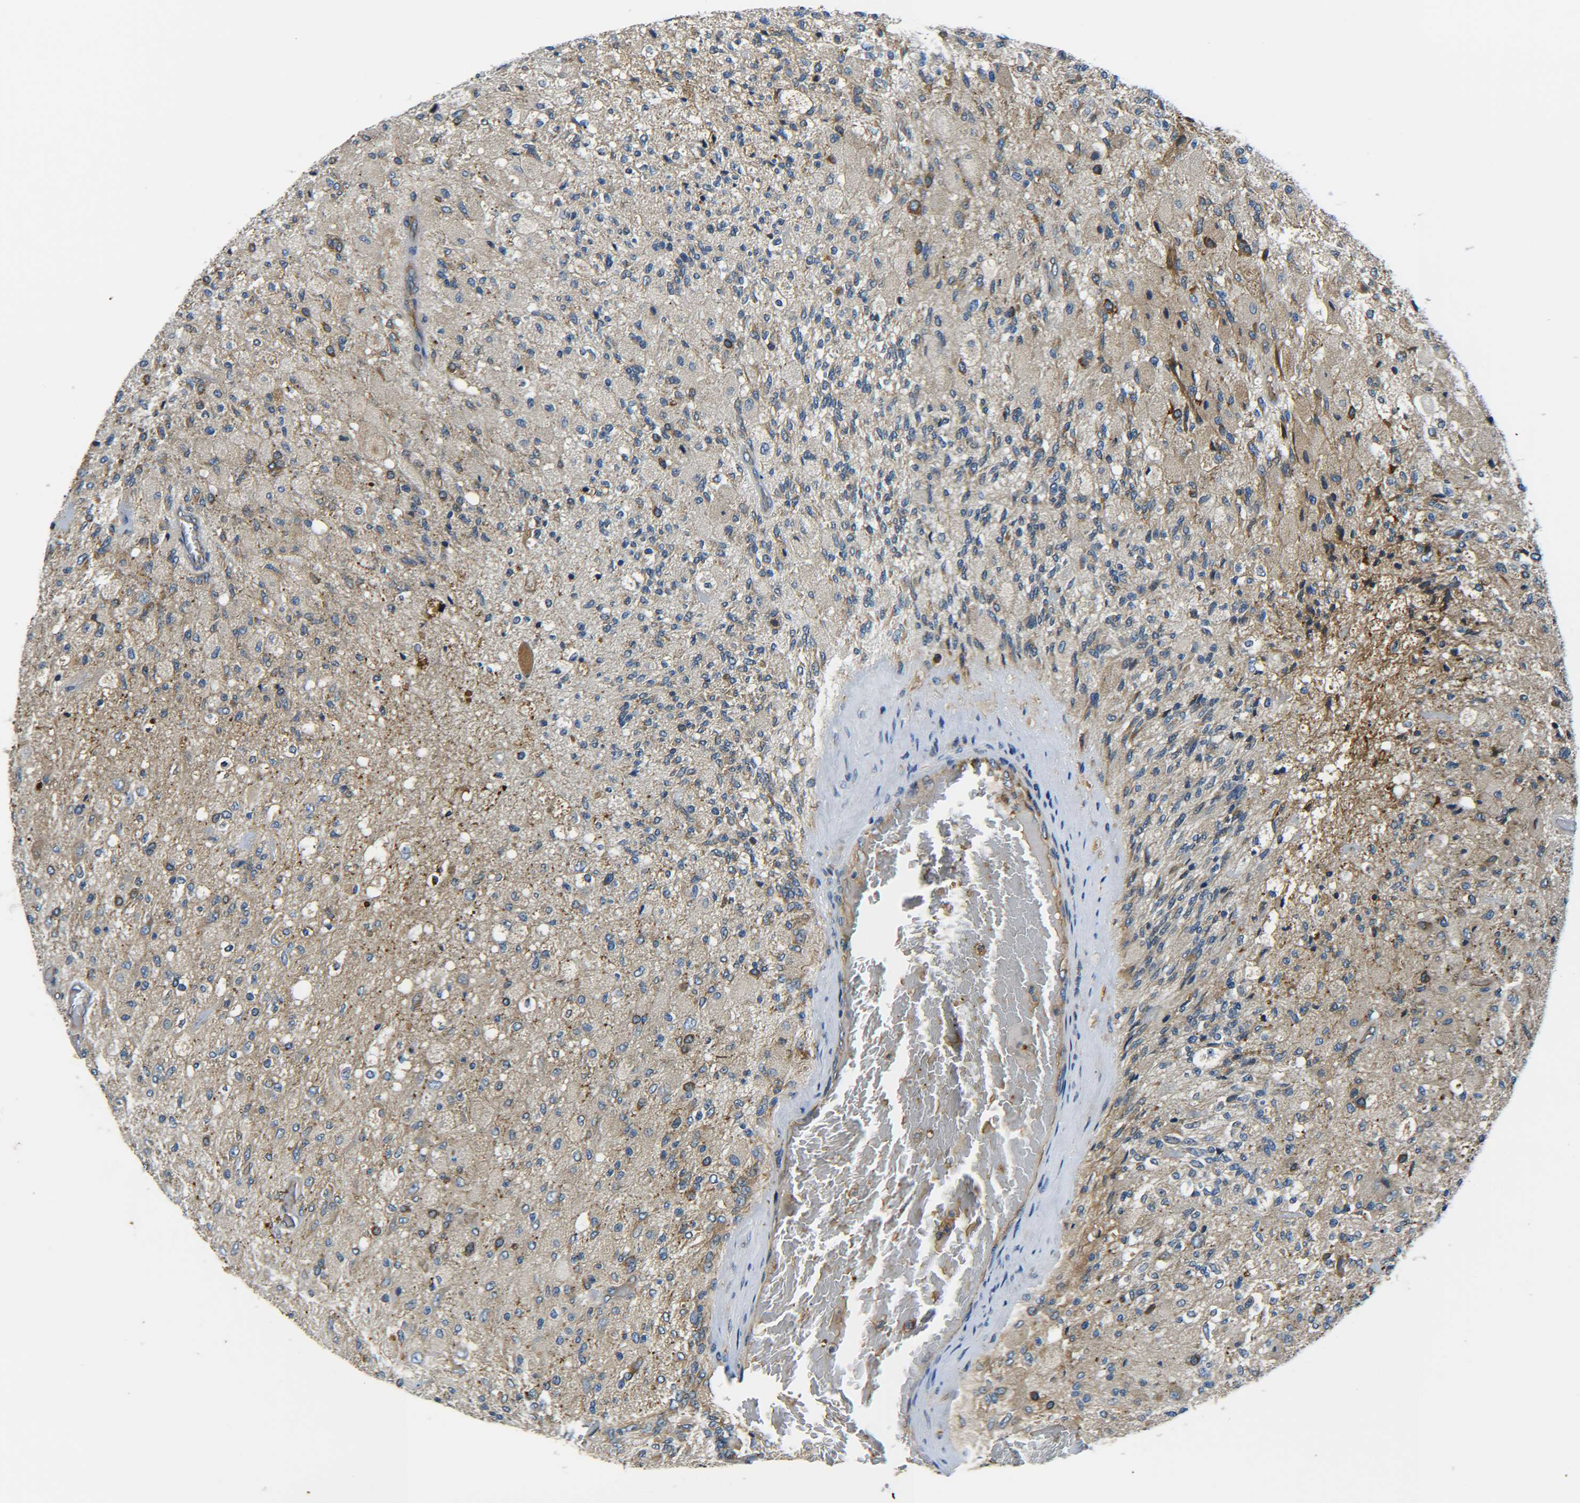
{"staining": {"intensity": "moderate", "quantity": "<25%", "location": "cytoplasmic/membranous"}, "tissue": "glioma", "cell_type": "Tumor cells", "image_type": "cancer", "snomed": [{"axis": "morphology", "description": "Normal tissue, NOS"}, {"axis": "morphology", "description": "Glioma, malignant, High grade"}, {"axis": "topography", "description": "Cerebral cortex"}], "caption": "Malignant glioma (high-grade) tissue reveals moderate cytoplasmic/membranous staining in approximately <25% of tumor cells (Stains: DAB (3,3'-diaminobenzidine) in brown, nuclei in blue, Microscopy: brightfield microscopy at high magnification).", "gene": "PREB", "patient": {"sex": "male", "age": 77}}